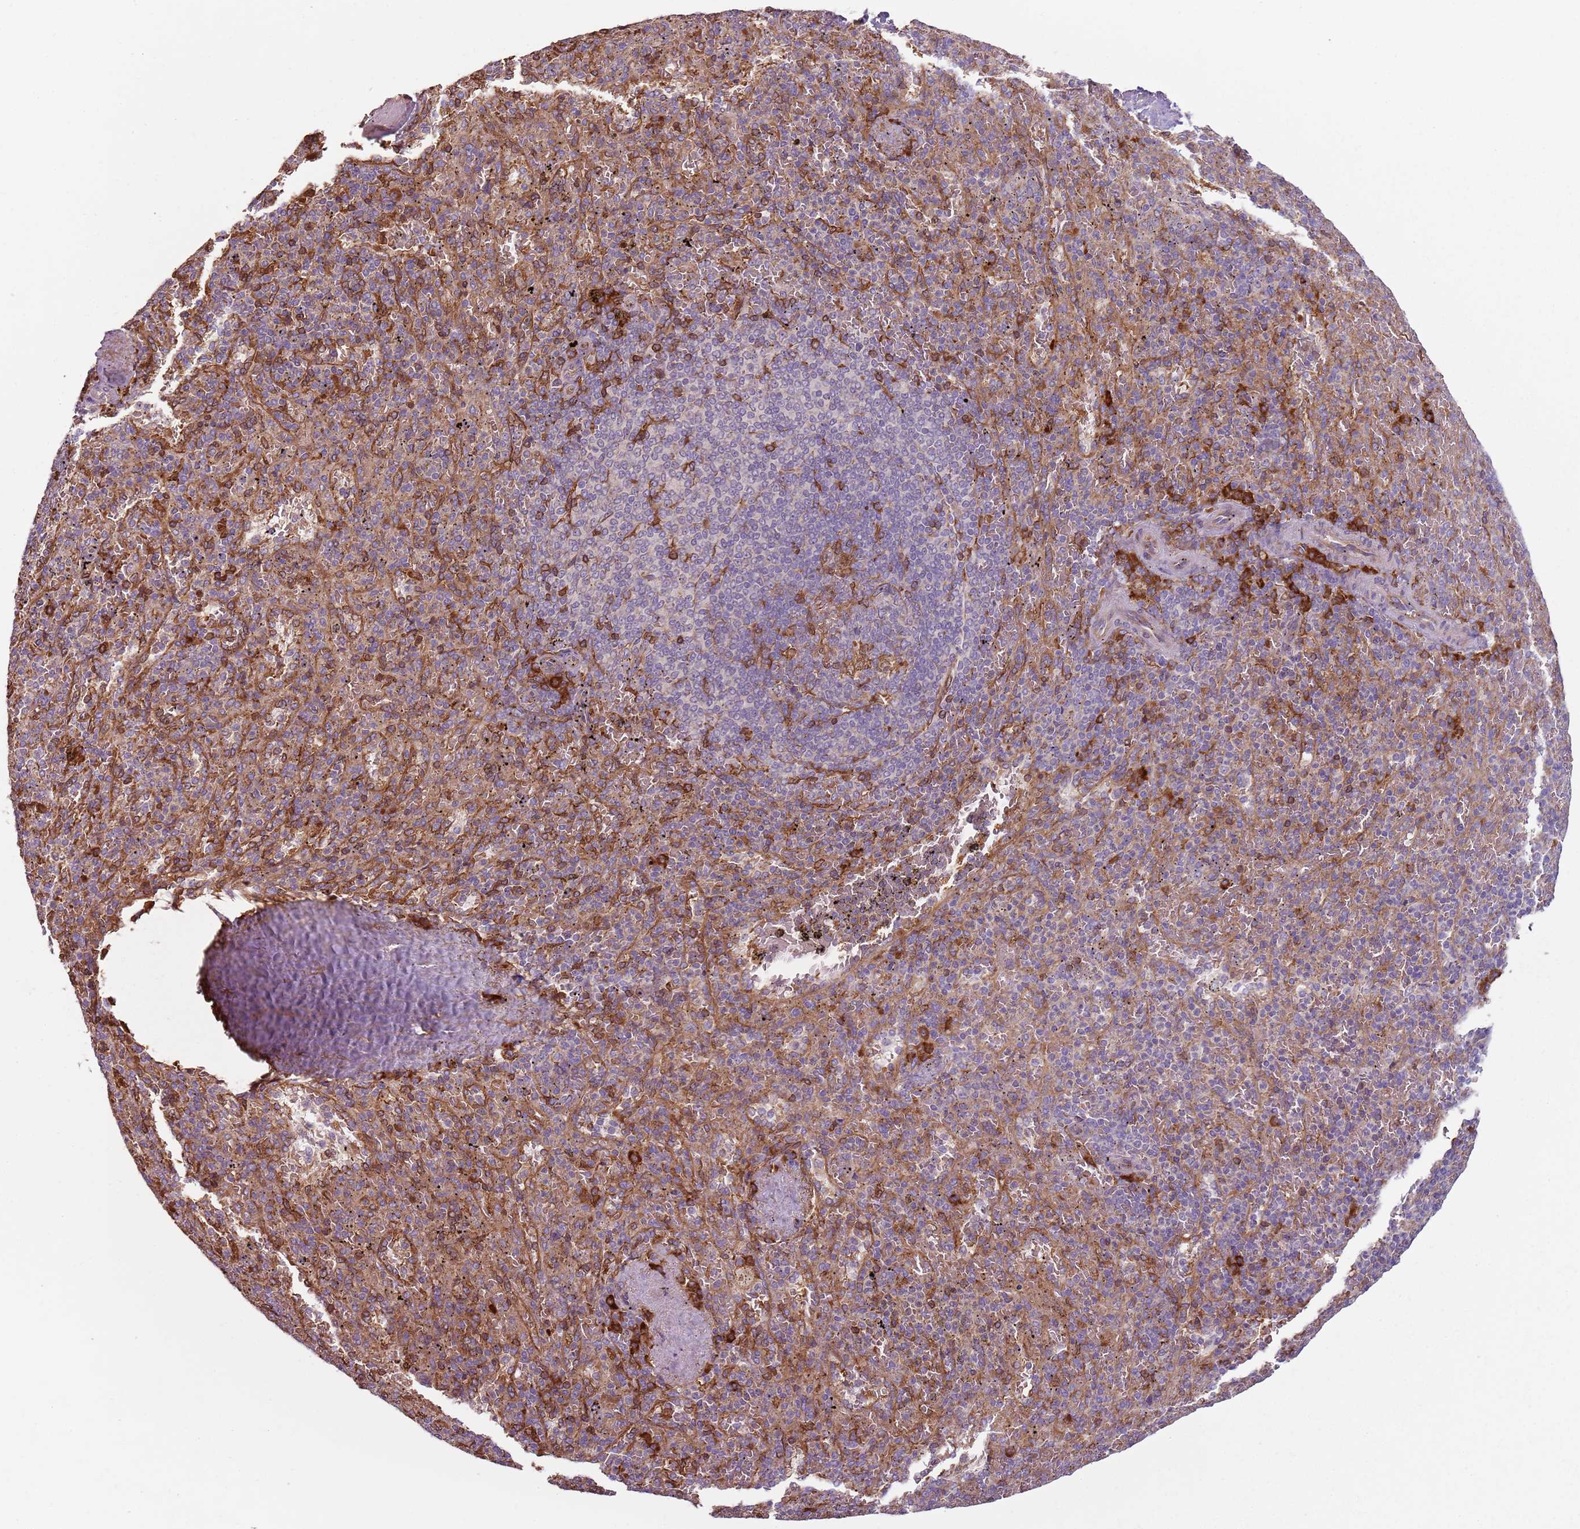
{"staining": {"intensity": "strong", "quantity": "<25%", "location": "cytoplasmic/membranous"}, "tissue": "spleen", "cell_type": "Cells in red pulp", "image_type": "normal", "snomed": [{"axis": "morphology", "description": "Normal tissue, NOS"}, {"axis": "topography", "description": "Spleen"}], "caption": "Spleen stained with IHC displays strong cytoplasmic/membranous staining in approximately <25% of cells in red pulp. (brown staining indicates protein expression, while blue staining denotes nuclei).", "gene": "SPATA2", "patient": {"sex": "male", "age": 82}}